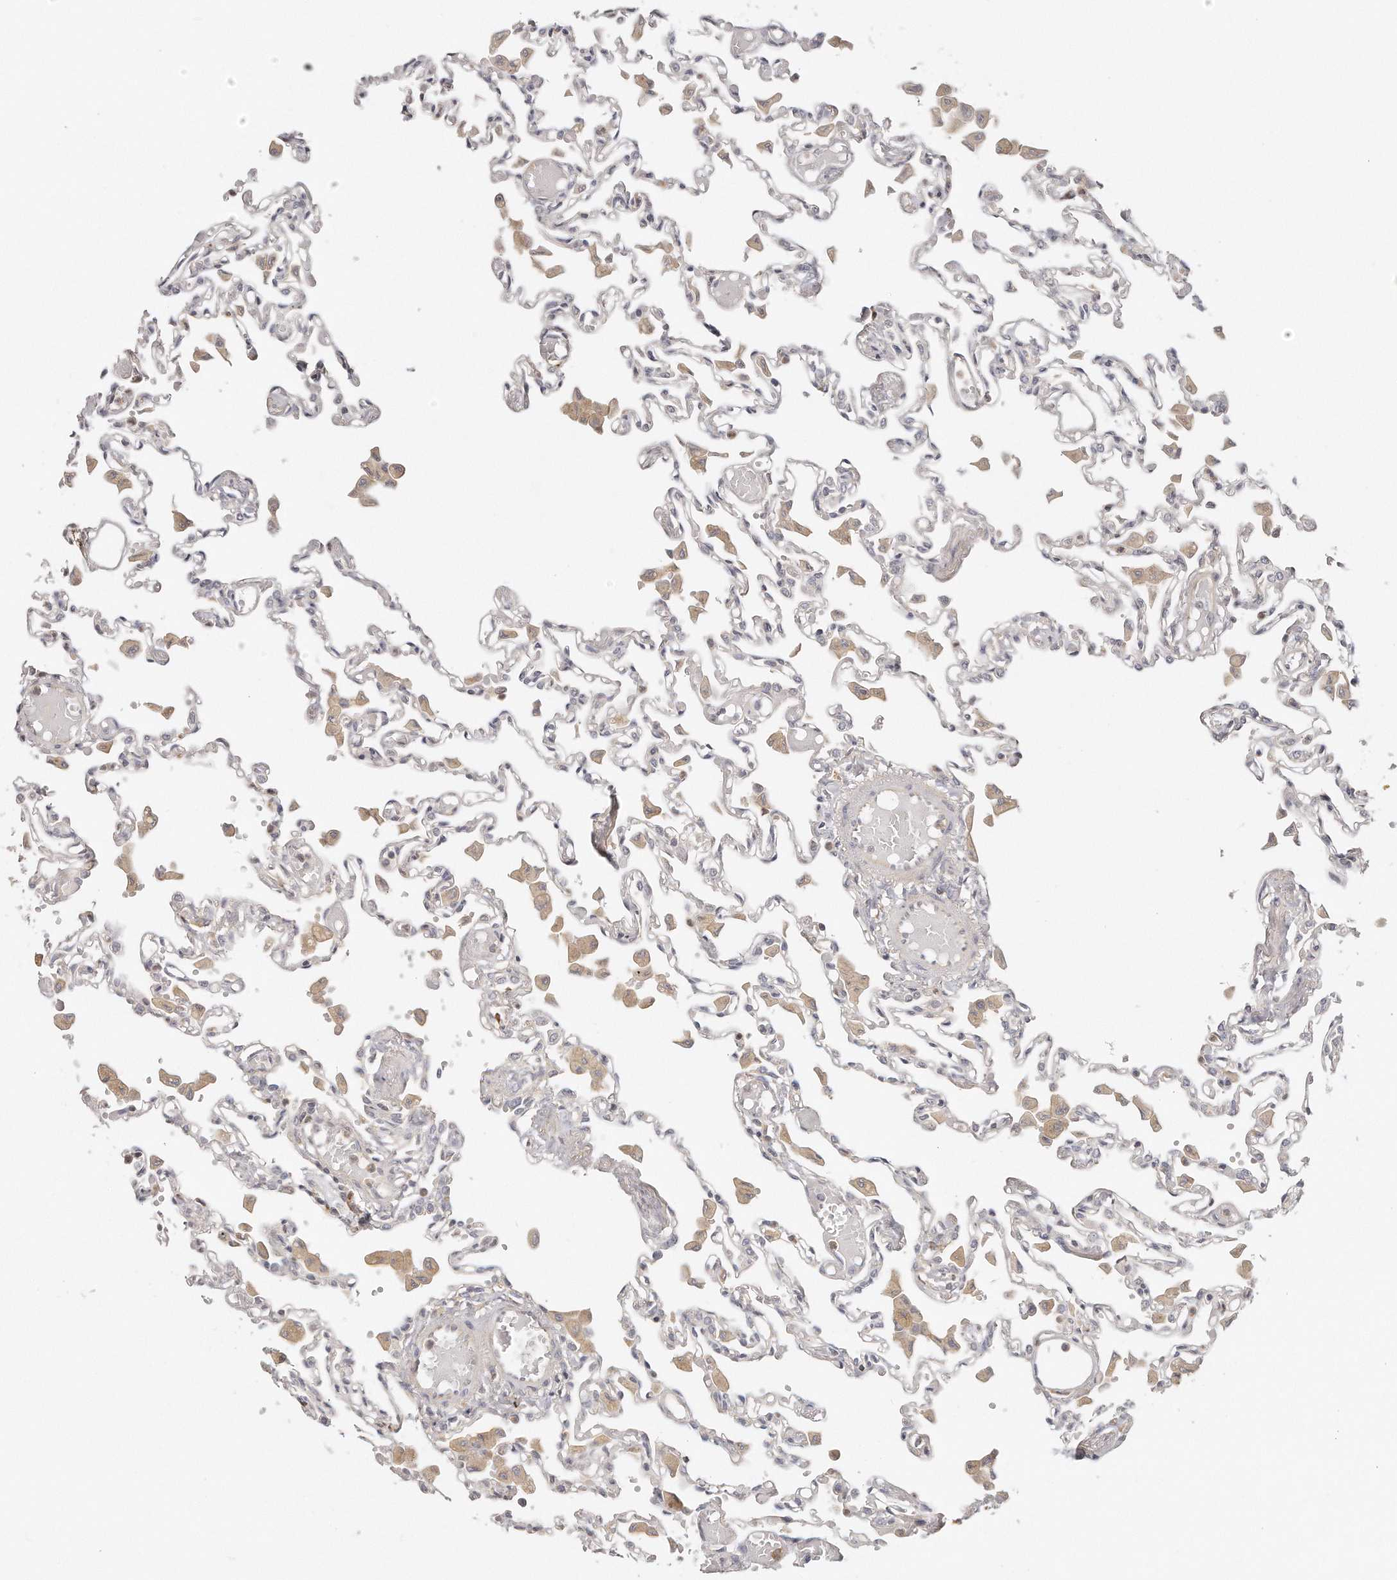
{"staining": {"intensity": "weak", "quantity": "<25%", "location": "cytoplasmic/membranous"}, "tissue": "lung", "cell_type": "Alveolar cells", "image_type": "normal", "snomed": [{"axis": "morphology", "description": "Normal tissue, NOS"}, {"axis": "topography", "description": "Bronchus"}, {"axis": "topography", "description": "Lung"}], "caption": "The image reveals no significant staining in alveolar cells of lung.", "gene": "TTLL4", "patient": {"sex": "female", "age": 49}}